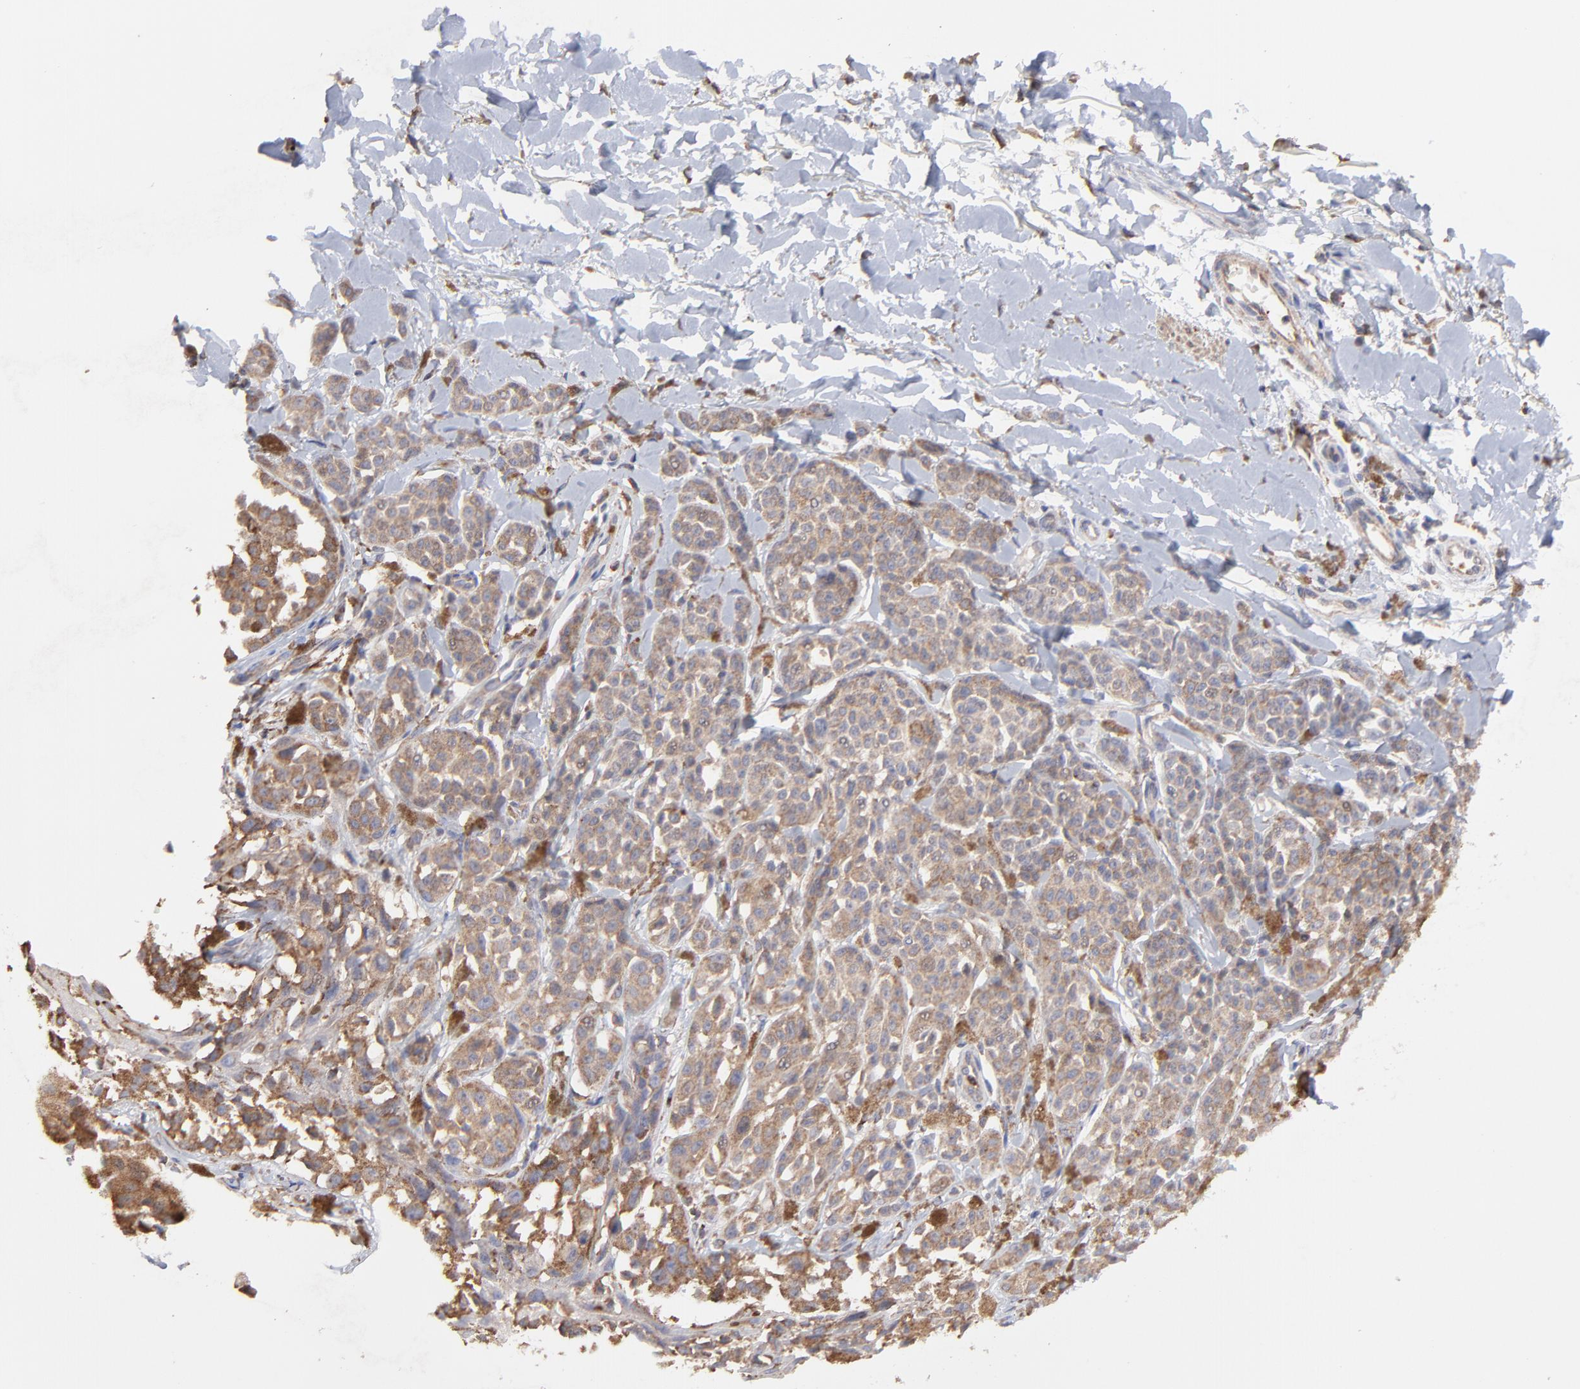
{"staining": {"intensity": "moderate", "quantity": ">75%", "location": "cytoplasmic/membranous"}, "tissue": "melanoma", "cell_type": "Tumor cells", "image_type": "cancer", "snomed": [{"axis": "morphology", "description": "Malignant melanoma, NOS"}, {"axis": "topography", "description": "Skin"}], "caption": "This is a histology image of immunohistochemistry (IHC) staining of melanoma, which shows moderate expression in the cytoplasmic/membranous of tumor cells.", "gene": "PFKM", "patient": {"sex": "female", "age": 38}}